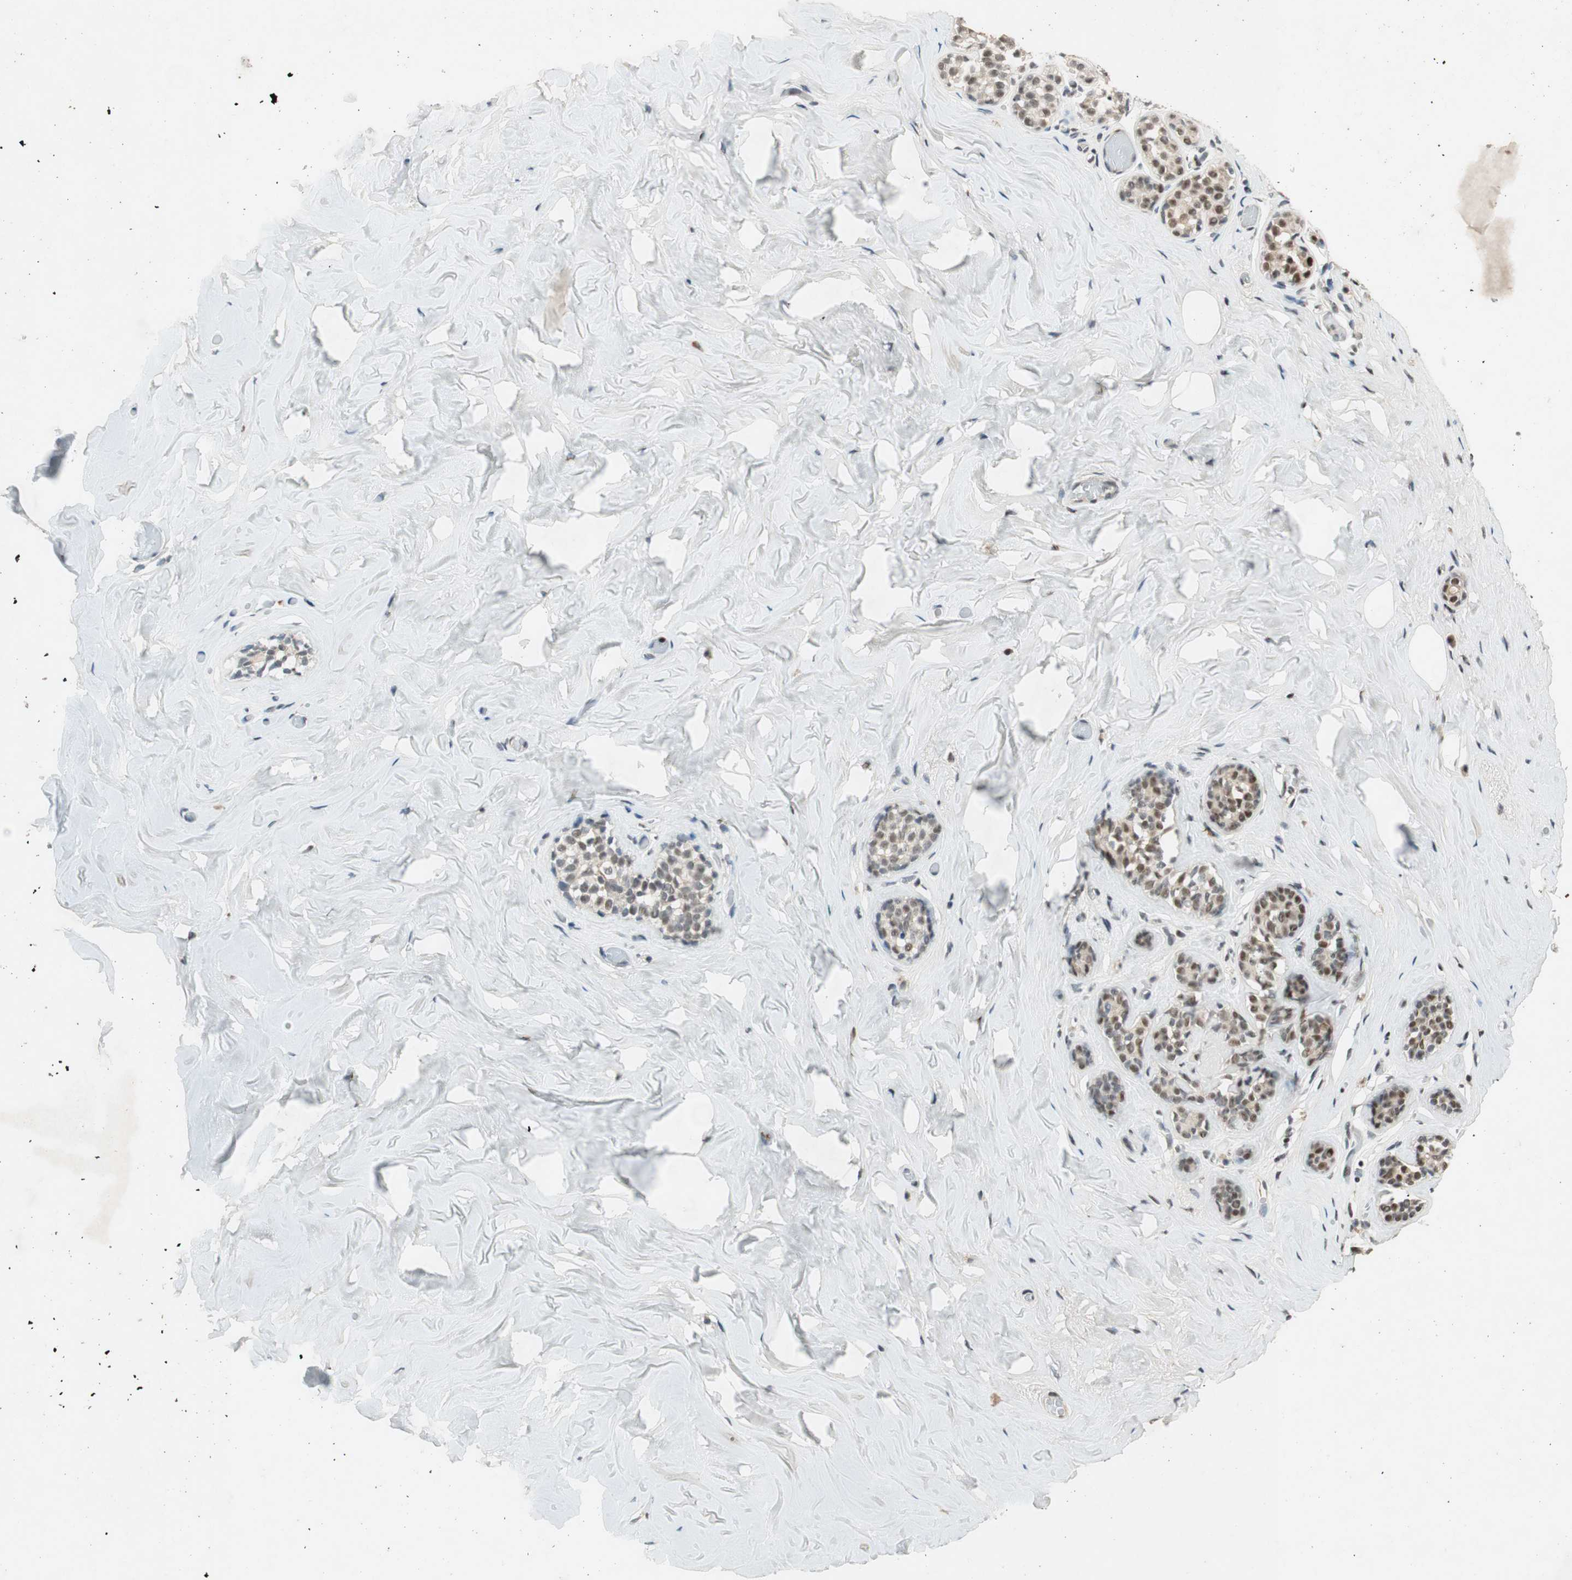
{"staining": {"intensity": "moderate", "quantity": ">75%", "location": "nuclear"}, "tissue": "breast", "cell_type": "Adipocytes", "image_type": "normal", "snomed": [{"axis": "morphology", "description": "Normal tissue, NOS"}, {"axis": "topography", "description": "Breast"}], "caption": "This photomicrograph demonstrates immunohistochemistry staining of unremarkable human breast, with medium moderate nuclear expression in about >75% of adipocytes.", "gene": "NCBP3", "patient": {"sex": "female", "age": 75}}